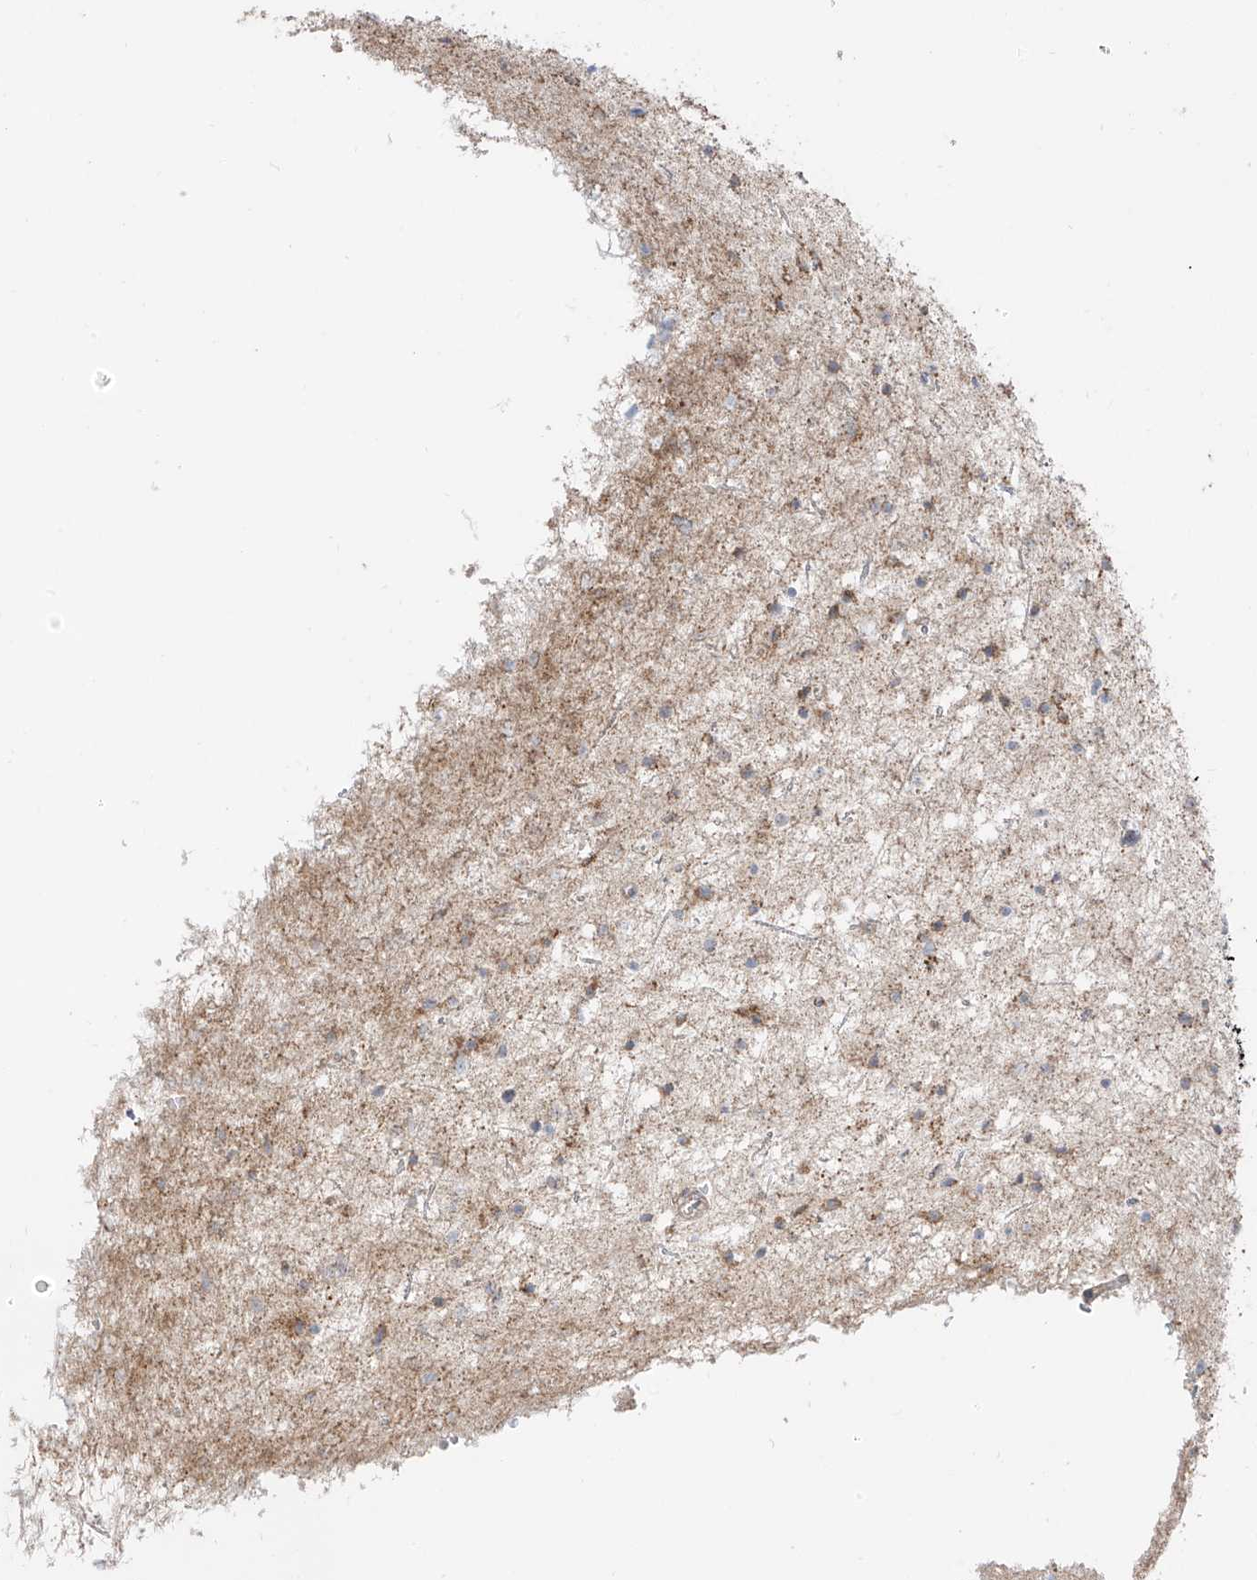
{"staining": {"intensity": "weak", "quantity": "<25%", "location": "cytoplasmic/membranous"}, "tissue": "glioma", "cell_type": "Tumor cells", "image_type": "cancer", "snomed": [{"axis": "morphology", "description": "Glioma, malignant, Low grade"}, {"axis": "topography", "description": "Brain"}], "caption": "Immunohistochemistry (IHC) image of human glioma stained for a protein (brown), which exhibits no positivity in tumor cells. (DAB IHC visualized using brightfield microscopy, high magnification).", "gene": "ETHE1", "patient": {"sex": "female", "age": 37}}